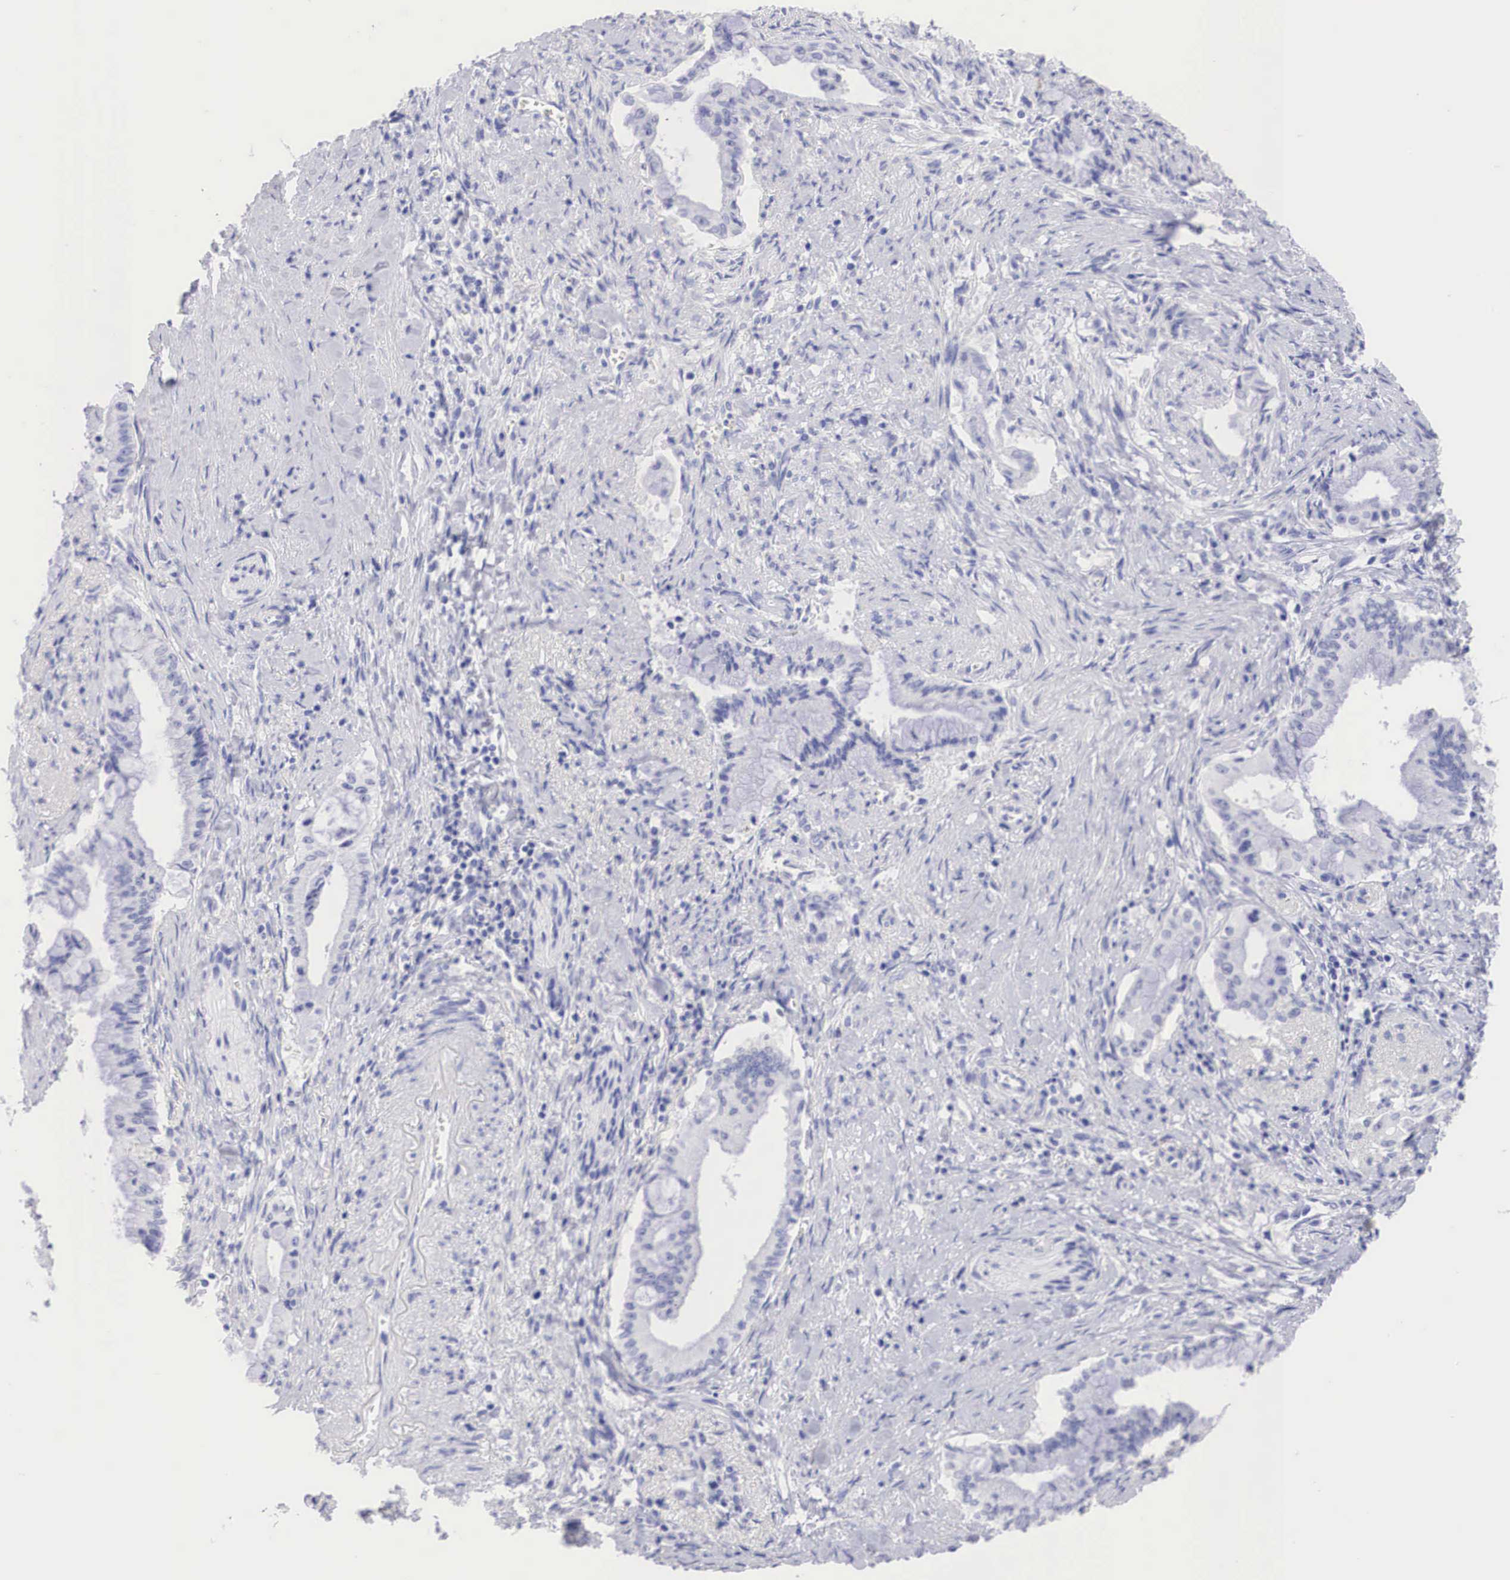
{"staining": {"intensity": "negative", "quantity": "none", "location": "none"}, "tissue": "pancreatic cancer", "cell_type": "Tumor cells", "image_type": "cancer", "snomed": [{"axis": "morphology", "description": "Adenocarcinoma, NOS"}, {"axis": "topography", "description": "Pancreas"}], "caption": "Human pancreatic adenocarcinoma stained for a protein using immunohistochemistry (IHC) reveals no staining in tumor cells.", "gene": "TYR", "patient": {"sex": "male", "age": 59}}